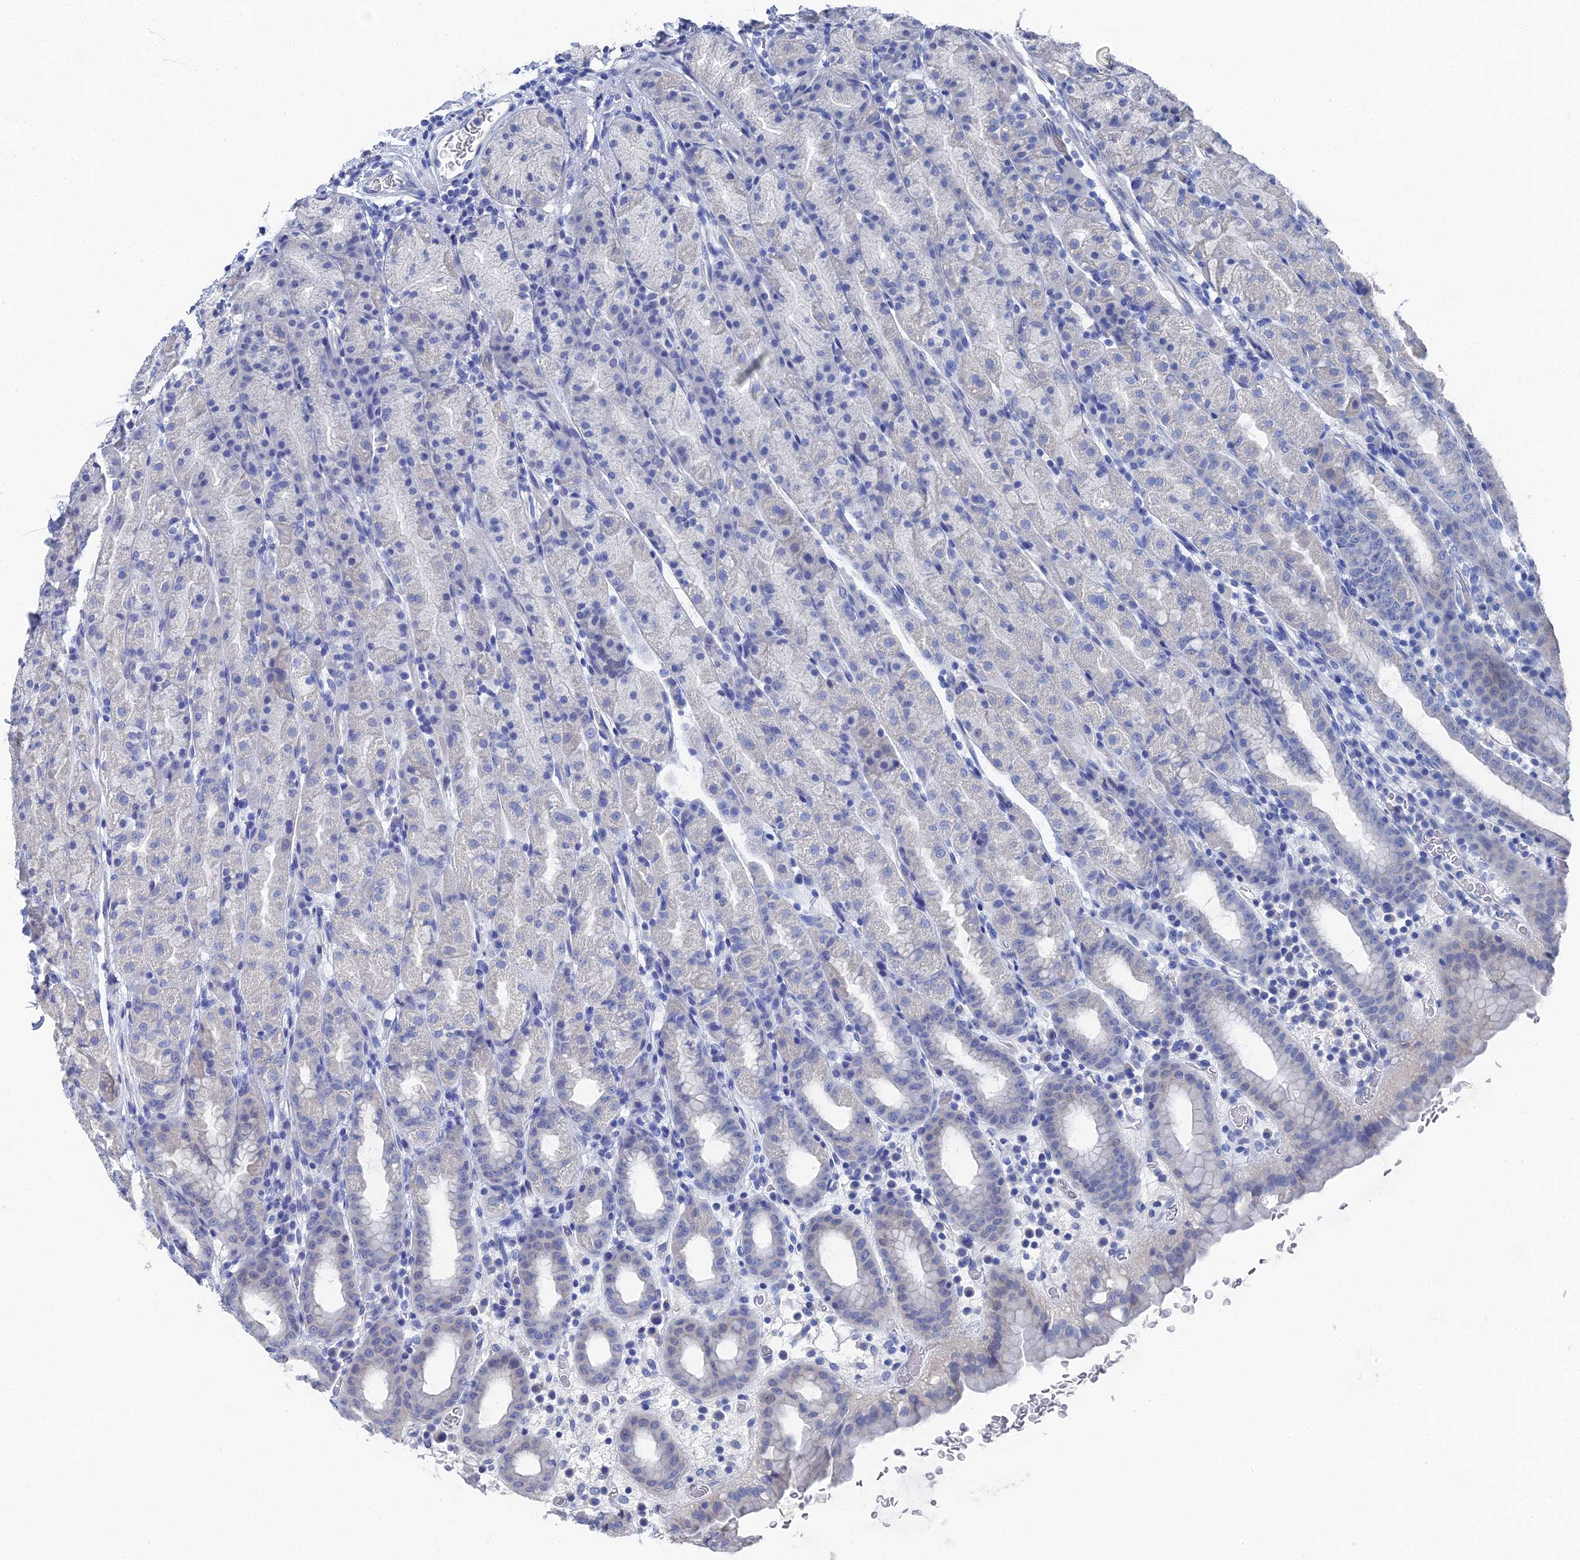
{"staining": {"intensity": "negative", "quantity": "none", "location": "none"}, "tissue": "stomach", "cell_type": "Glandular cells", "image_type": "normal", "snomed": [{"axis": "morphology", "description": "Normal tissue, NOS"}, {"axis": "topography", "description": "Stomach, upper"}], "caption": "This is a micrograph of immunohistochemistry staining of normal stomach, which shows no staining in glandular cells. (Stains: DAB (3,3'-diaminobenzidine) IHC with hematoxylin counter stain, Microscopy: brightfield microscopy at high magnification).", "gene": "GFAP", "patient": {"sex": "male", "age": 68}}